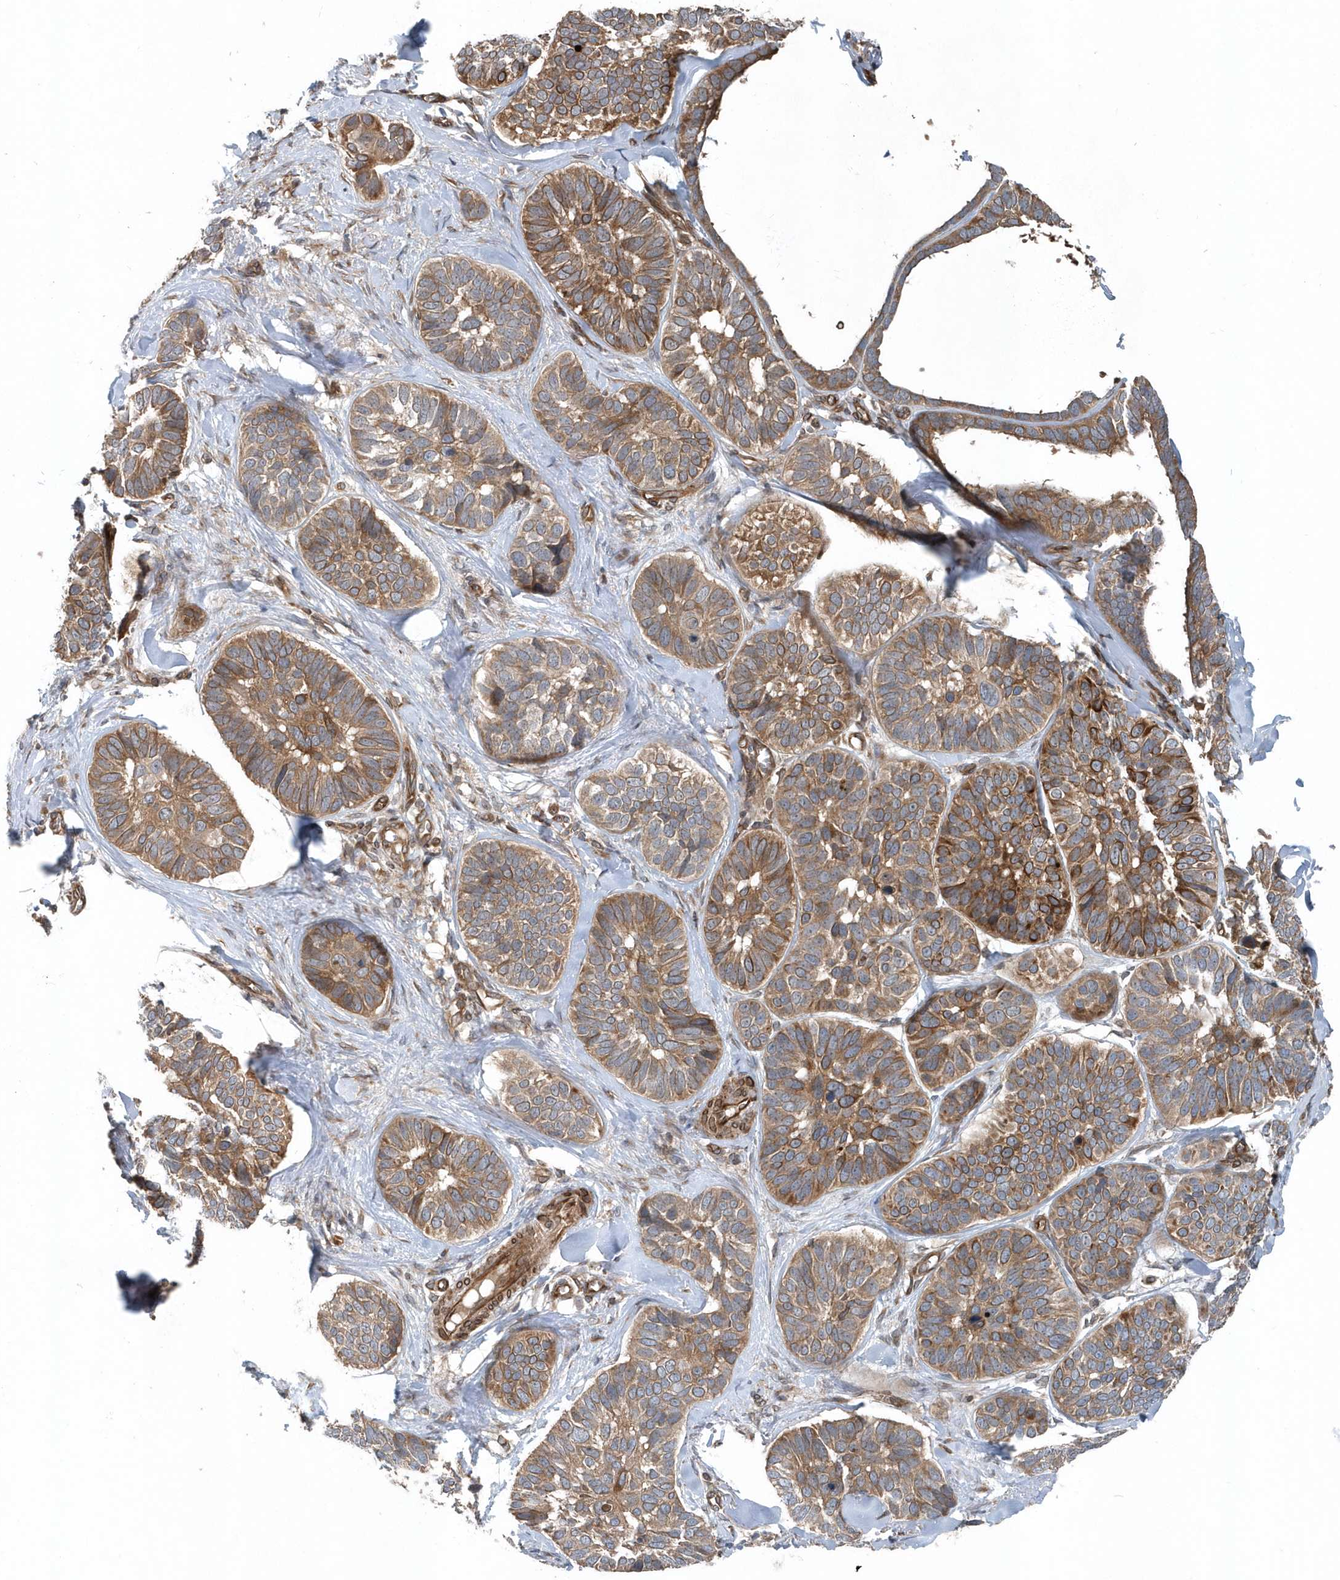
{"staining": {"intensity": "moderate", "quantity": ">75%", "location": "cytoplasmic/membranous"}, "tissue": "skin cancer", "cell_type": "Tumor cells", "image_type": "cancer", "snomed": [{"axis": "morphology", "description": "Basal cell carcinoma"}, {"axis": "topography", "description": "Skin"}], "caption": "A histopathology image of skin basal cell carcinoma stained for a protein displays moderate cytoplasmic/membranous brown staining in tumor cells.", "gene": "MCC", "patient": {"sex": "male", "age": 62}}